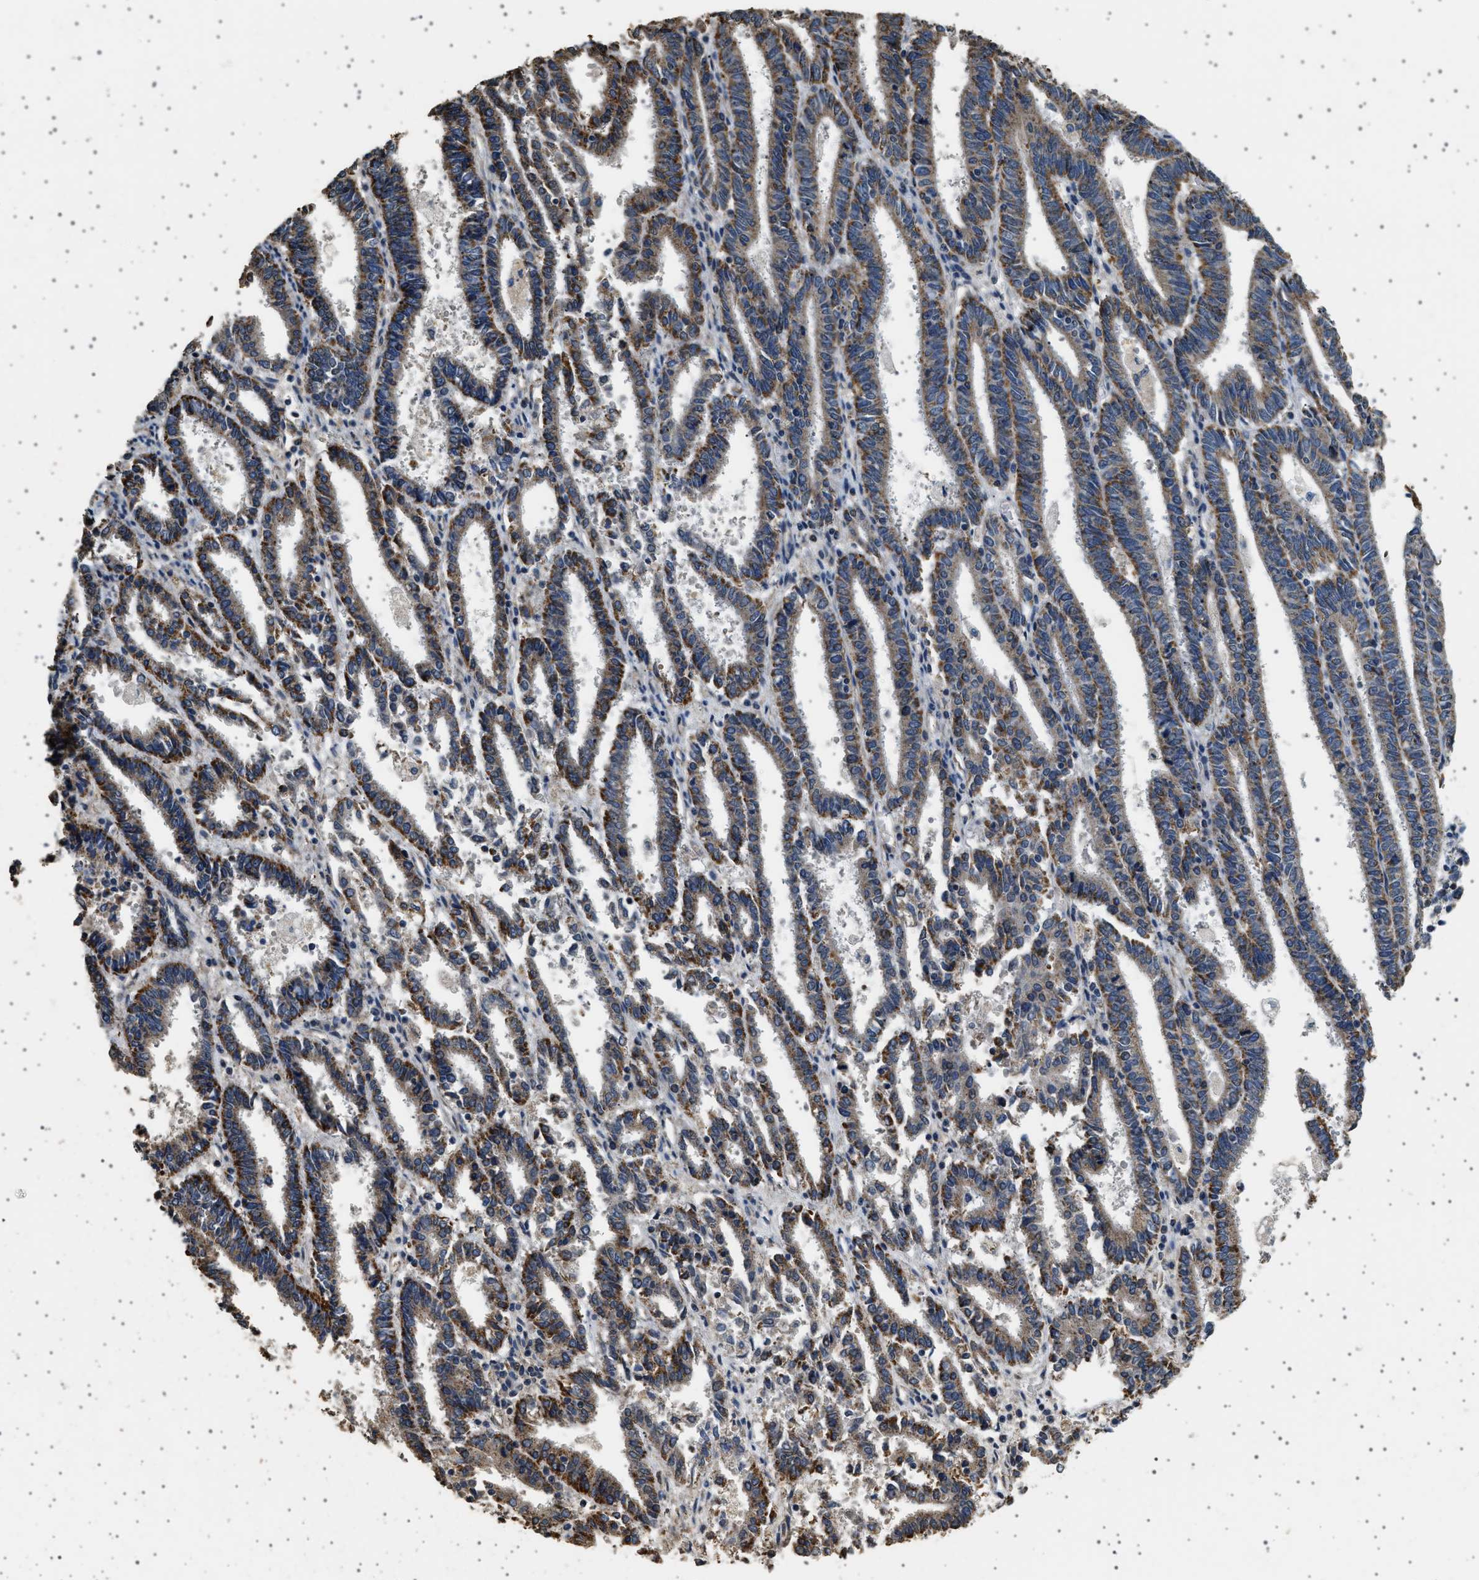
{"staining": {"intensity": "moderate", "quantity": ">75%", "location": "cytoplasmic/membranous"}, "tissue": "endometrial cancer", "cell_type": "Tumor cells", "image_type": "cancer", "snomed": [{"axis": "morphology", "description": "Adenocarcinoma, NOS"}, {"axis": "topography", "description": "Uterus"}], "caption": "Immunohistochemistry (DAB) staining of endometrial cancer shows moderate cytoplasmic/membranous protein staining in approximately >75% of tumor cells.", "gene": "KCNA4", "patient": {"sex": "female", "age": 83}}